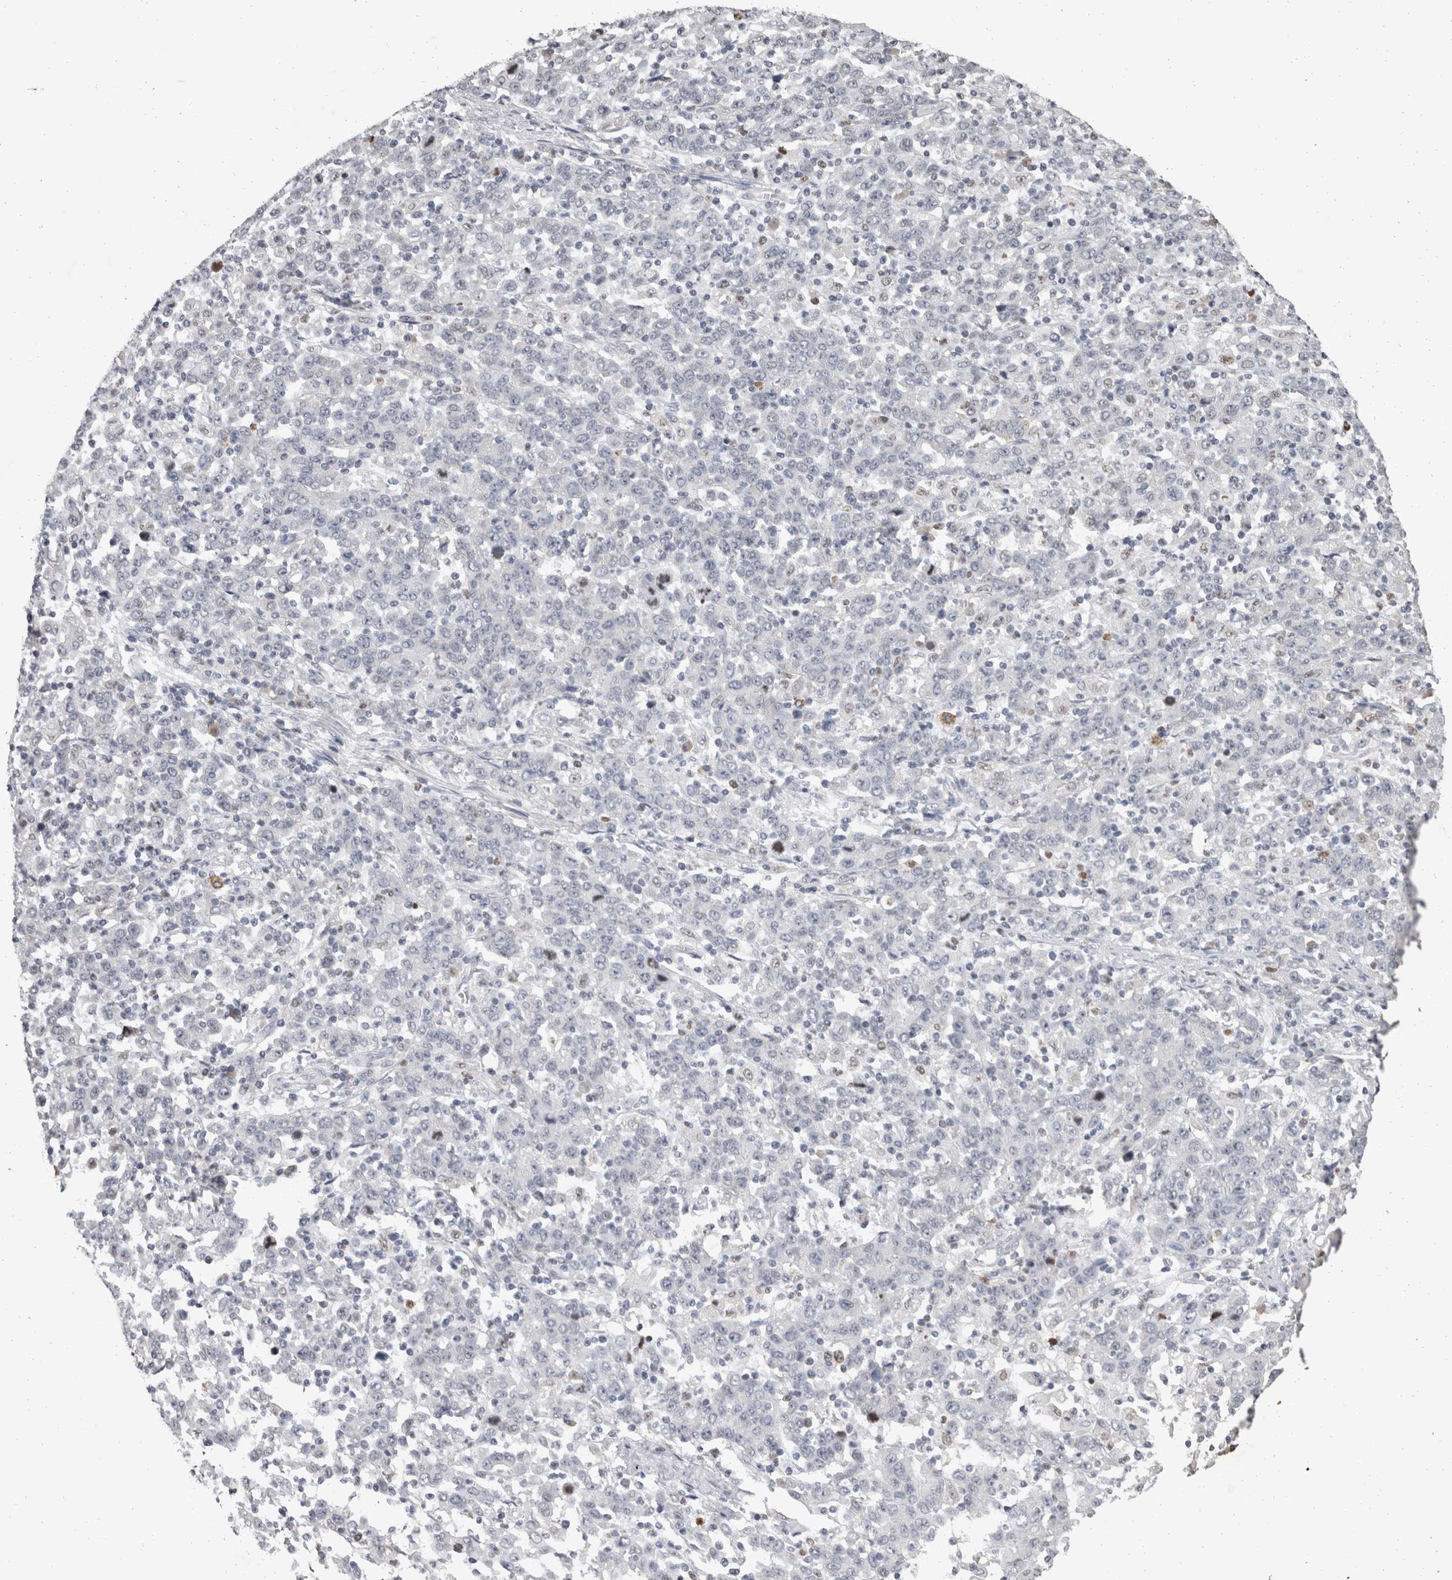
{"staining": {"intensity": "negative", "quantity": "none", "location": "none"}, "tissue": "stomach cancer", "cell_type": "Tumor cells", "image_type": "cancer", "snomed": [{"axis": "morphology", "description": "Adenocarcinoma, NOS"}, {"axis": "topography", "description": "Stomach, upper"}], "caption": "A micrograph of human stomach adenocarcinoma is negative for staining in tumor cells. Nuclei are stained in blue.", "gene": "DDX17", "patient": {"sex": "male", "age": 69}}